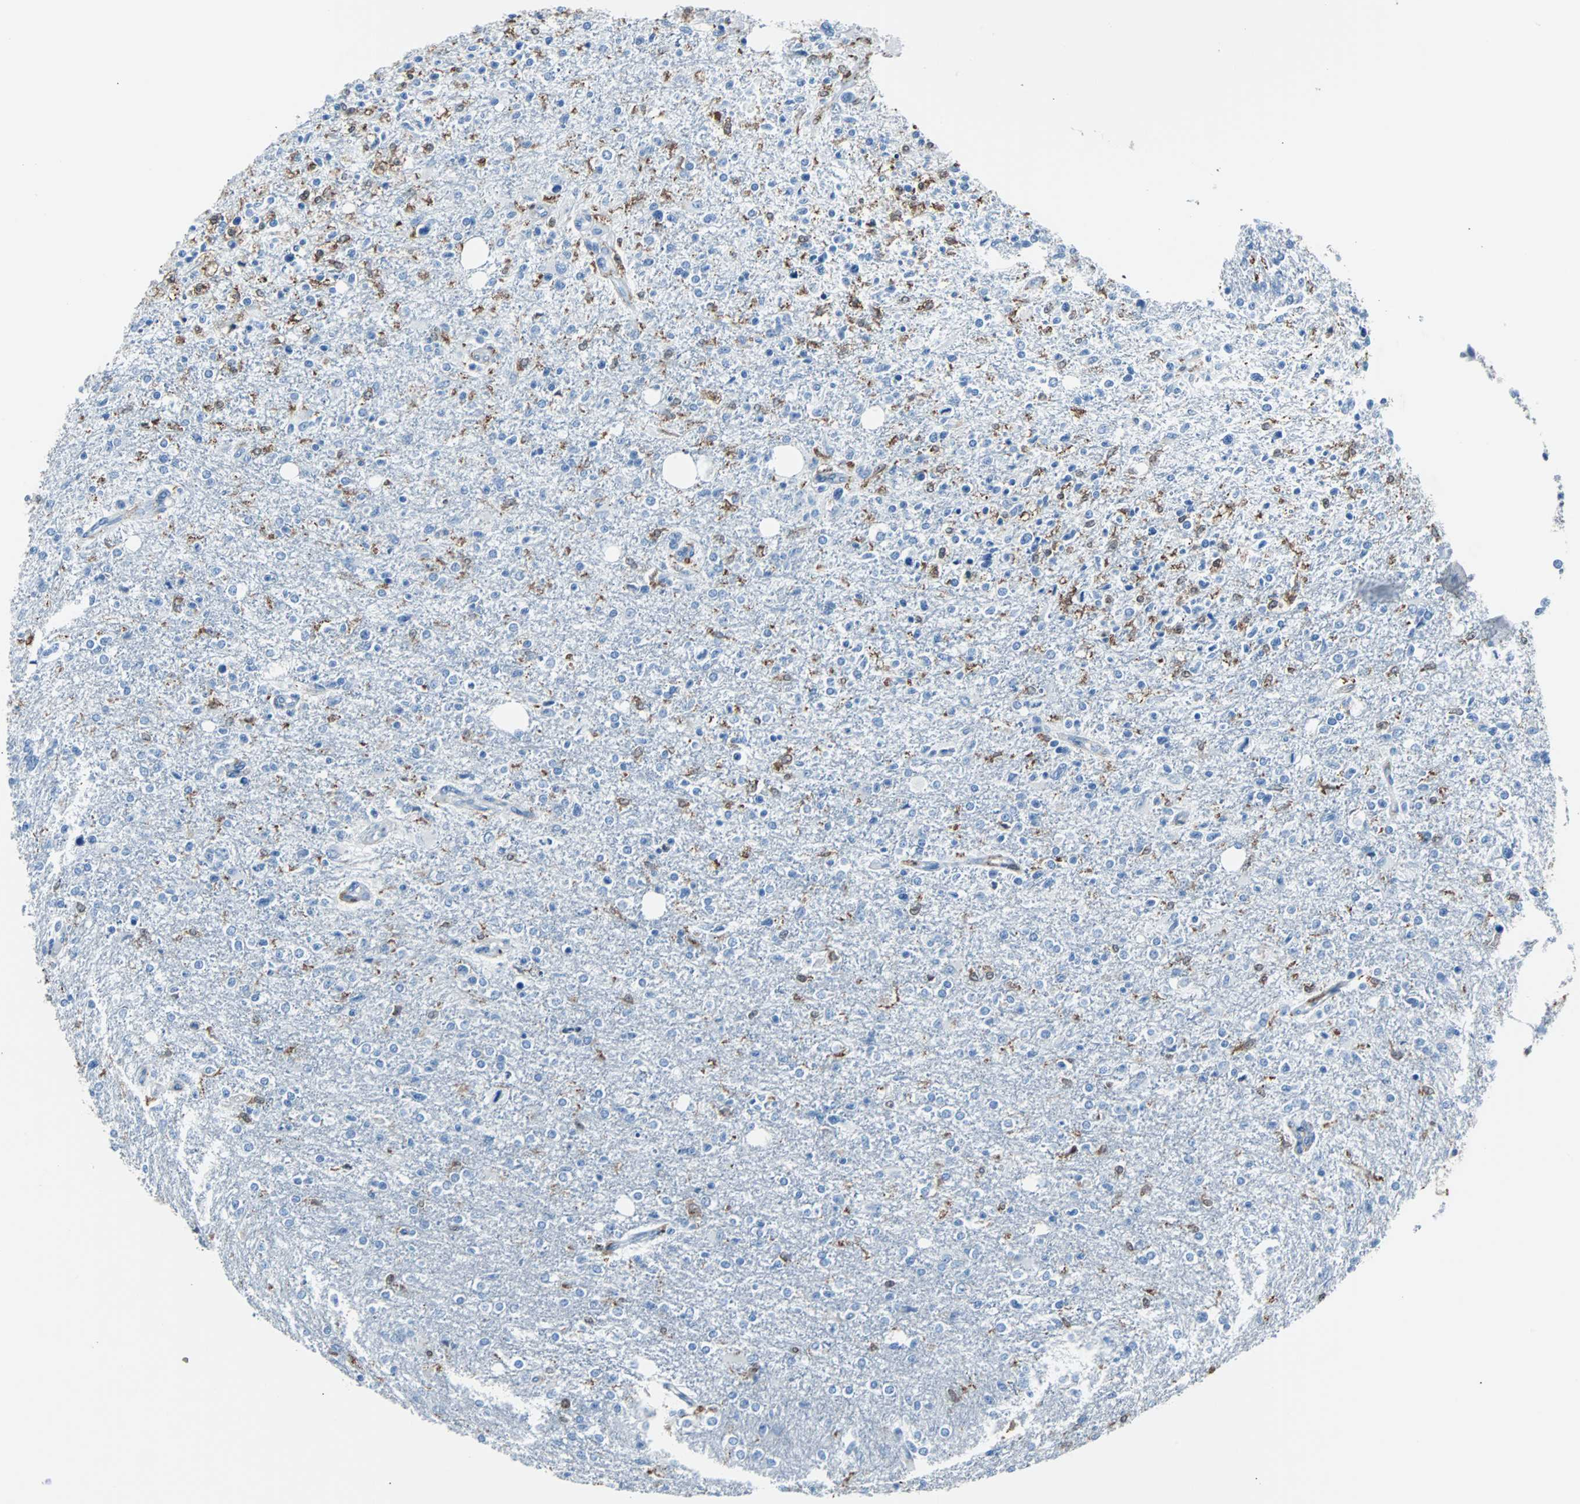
{"staining": {"intensity": "weak", "quantity": "<25%", "location": "cytoplasmic/membranous"}, "tissue": "glioma", "cell_type": "Tumor cells", "image_type": "cancer", "snomed": [{"axis": "morphology", "description": "Glioma, malignant, High grade"}, {"axis": "topography", "description": "Cerebral cortex"}], "caption": "Human malignant glioma (high-grade) stained for a protein using IHC demonstrates no staining in tumor cells.", "gene": "SYK", "patient": {"sex": "male", "age": 76}}